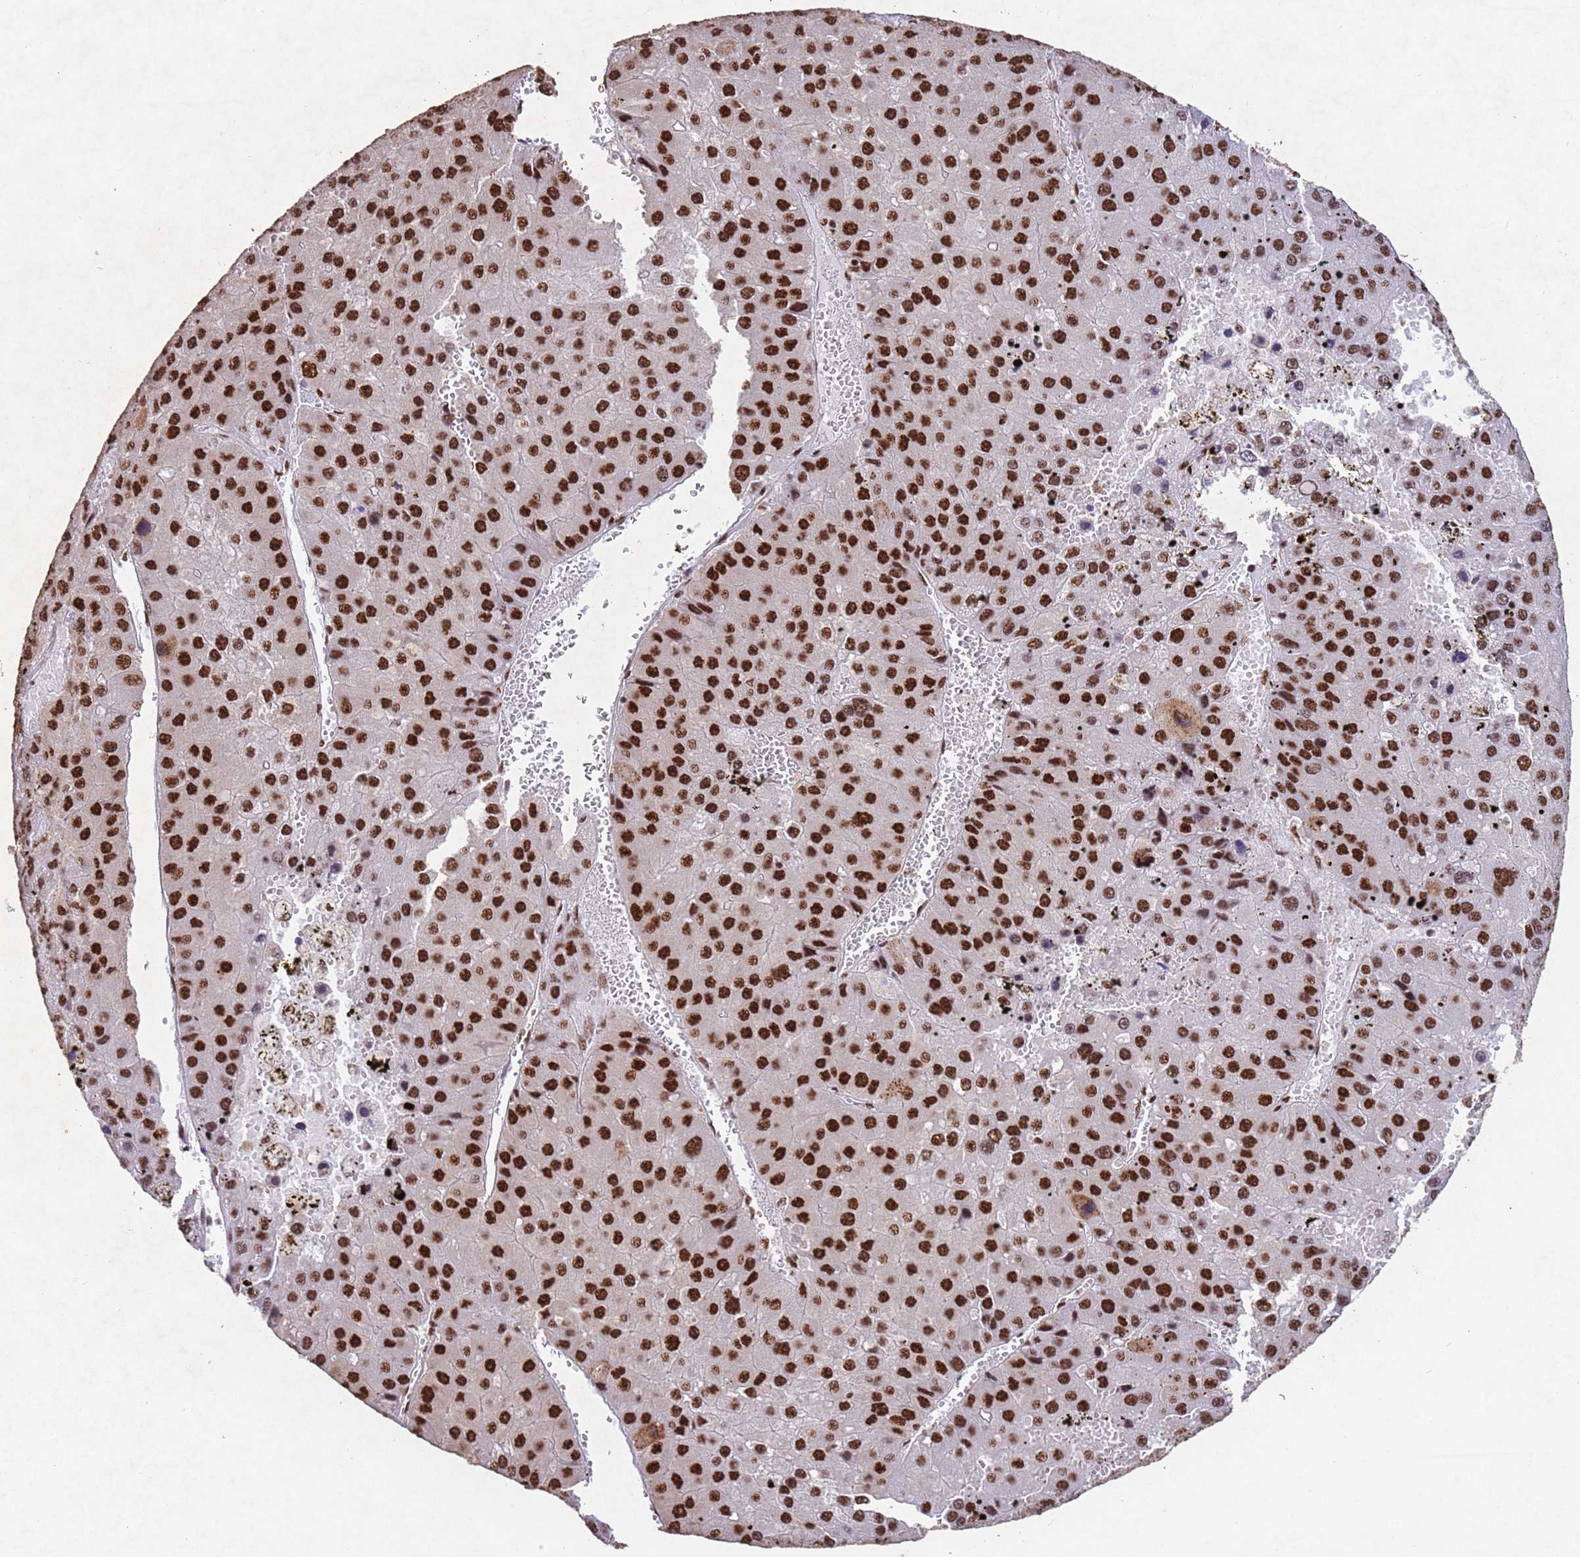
{"staining": {"intensity": "strong", "quantity": ">75%", "location": "nuclear"}, "tissue": "liver cancer", "cell_type": "Tumor cells", "image_type": "cancer", "snomed": [{"axis": "morphology", "description": "Carcinoma, Hepatocellular, NOS"}, {"axis": "topography", "description": "Liver"}], "caption": "IHC image of neoplastic tissue: human liver cancer stained using IHC reveals high levels of strong protein expression localized specifically in the nuclear of tumor cells, appearing as a nuclear brown color.", "gene": "ESF1", "patient": {"sex": "female", "age": 73}}